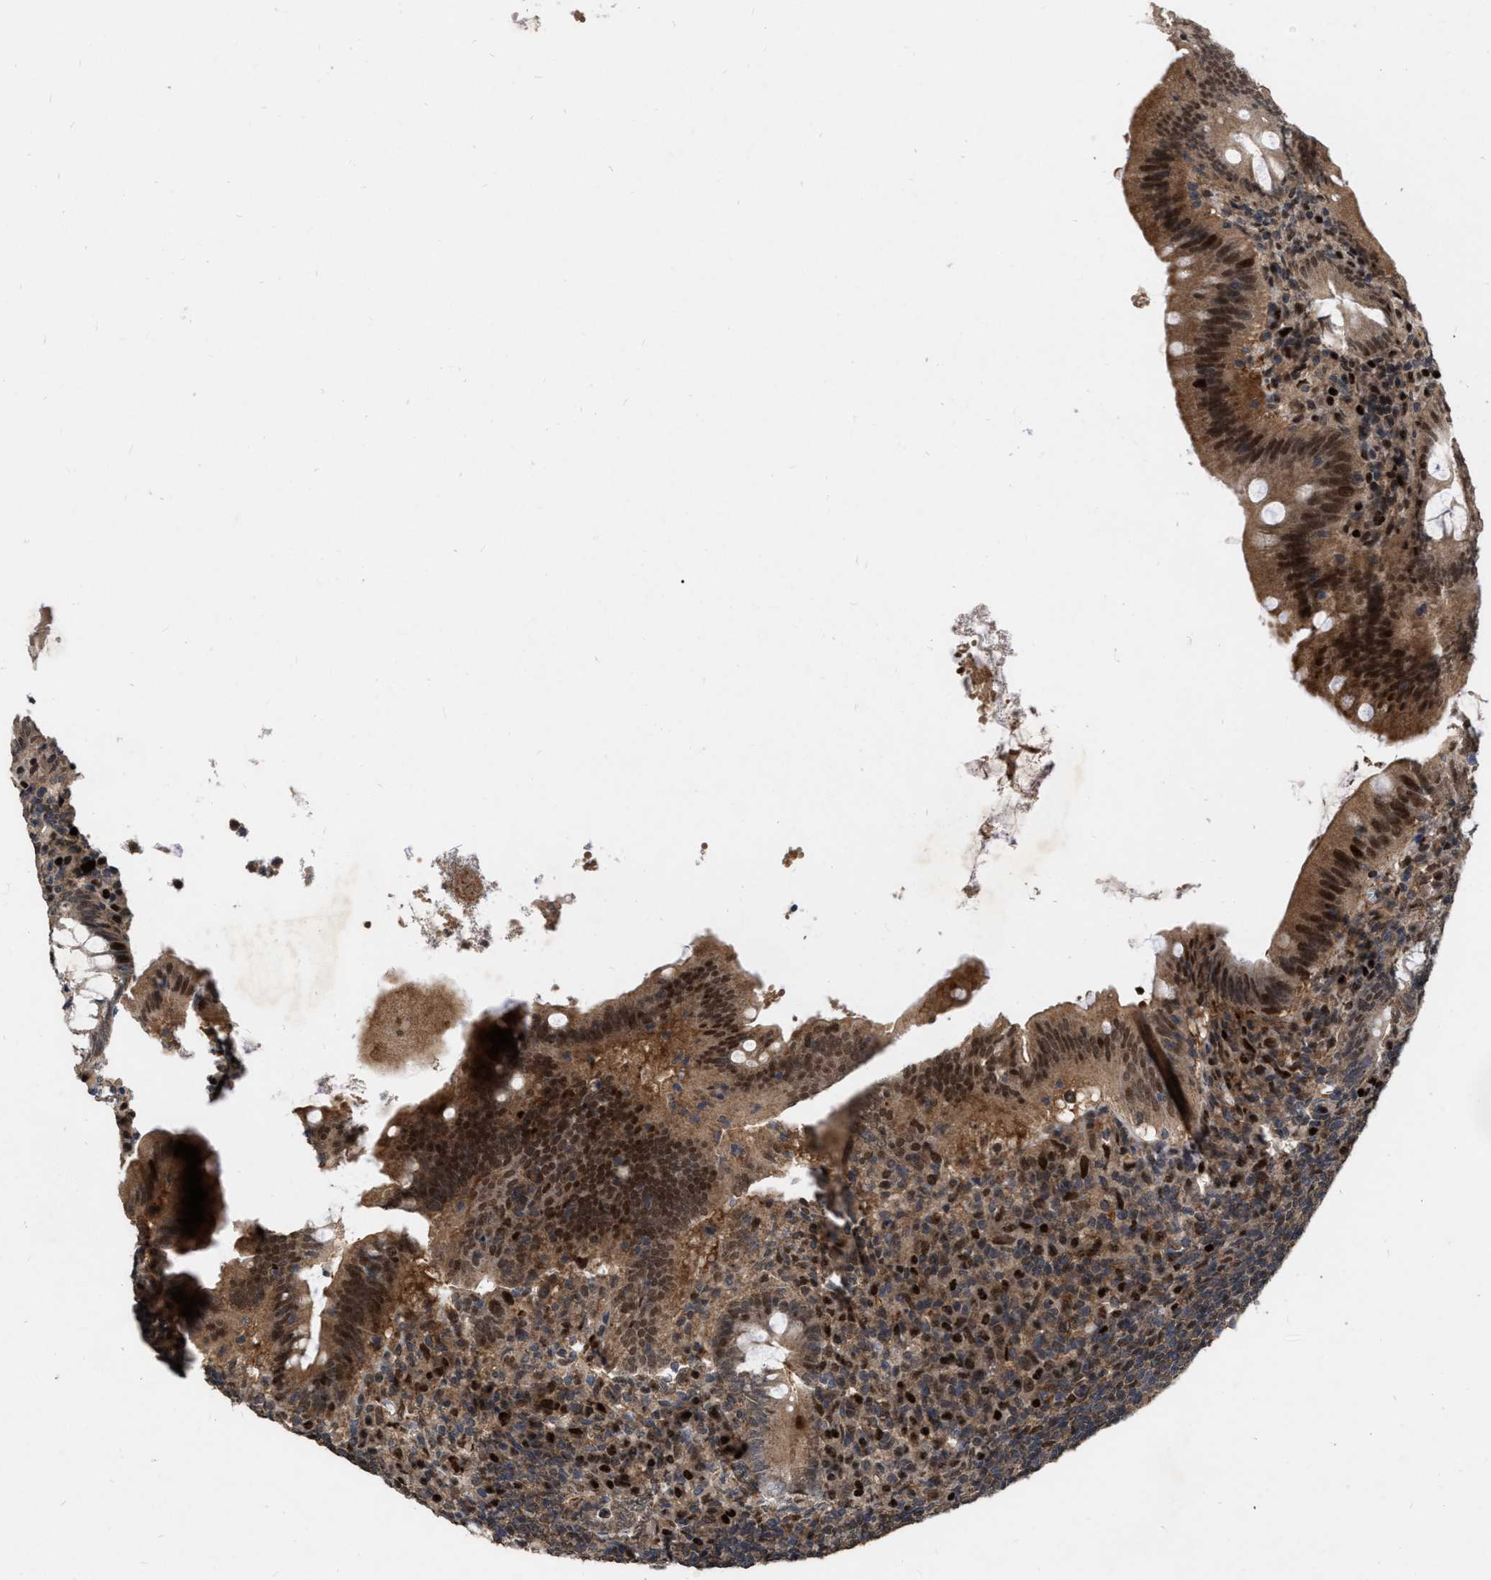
{"staining": {"intensity": "weak", "quantity": ">75%", "location": "cytoplasmic/membranous,nuclear"}, "tissue": "appendix", "cell_type": "Glandular cells", "image_type": "normal", "snomed": [{"axis": "morphology", "description": "Normal tissue, NOS"}, {"axis": "topography", "description": "Appendix"}], "caption": "A micrograph showing weak cytoplasmic/membranous,nuclear staining in approximately >75% of glandular cells in benign appendix, as visualized by brown immunohistochemical staining.", "gene": "MDM4", "patient": {"sex": "male", "age": 56}}